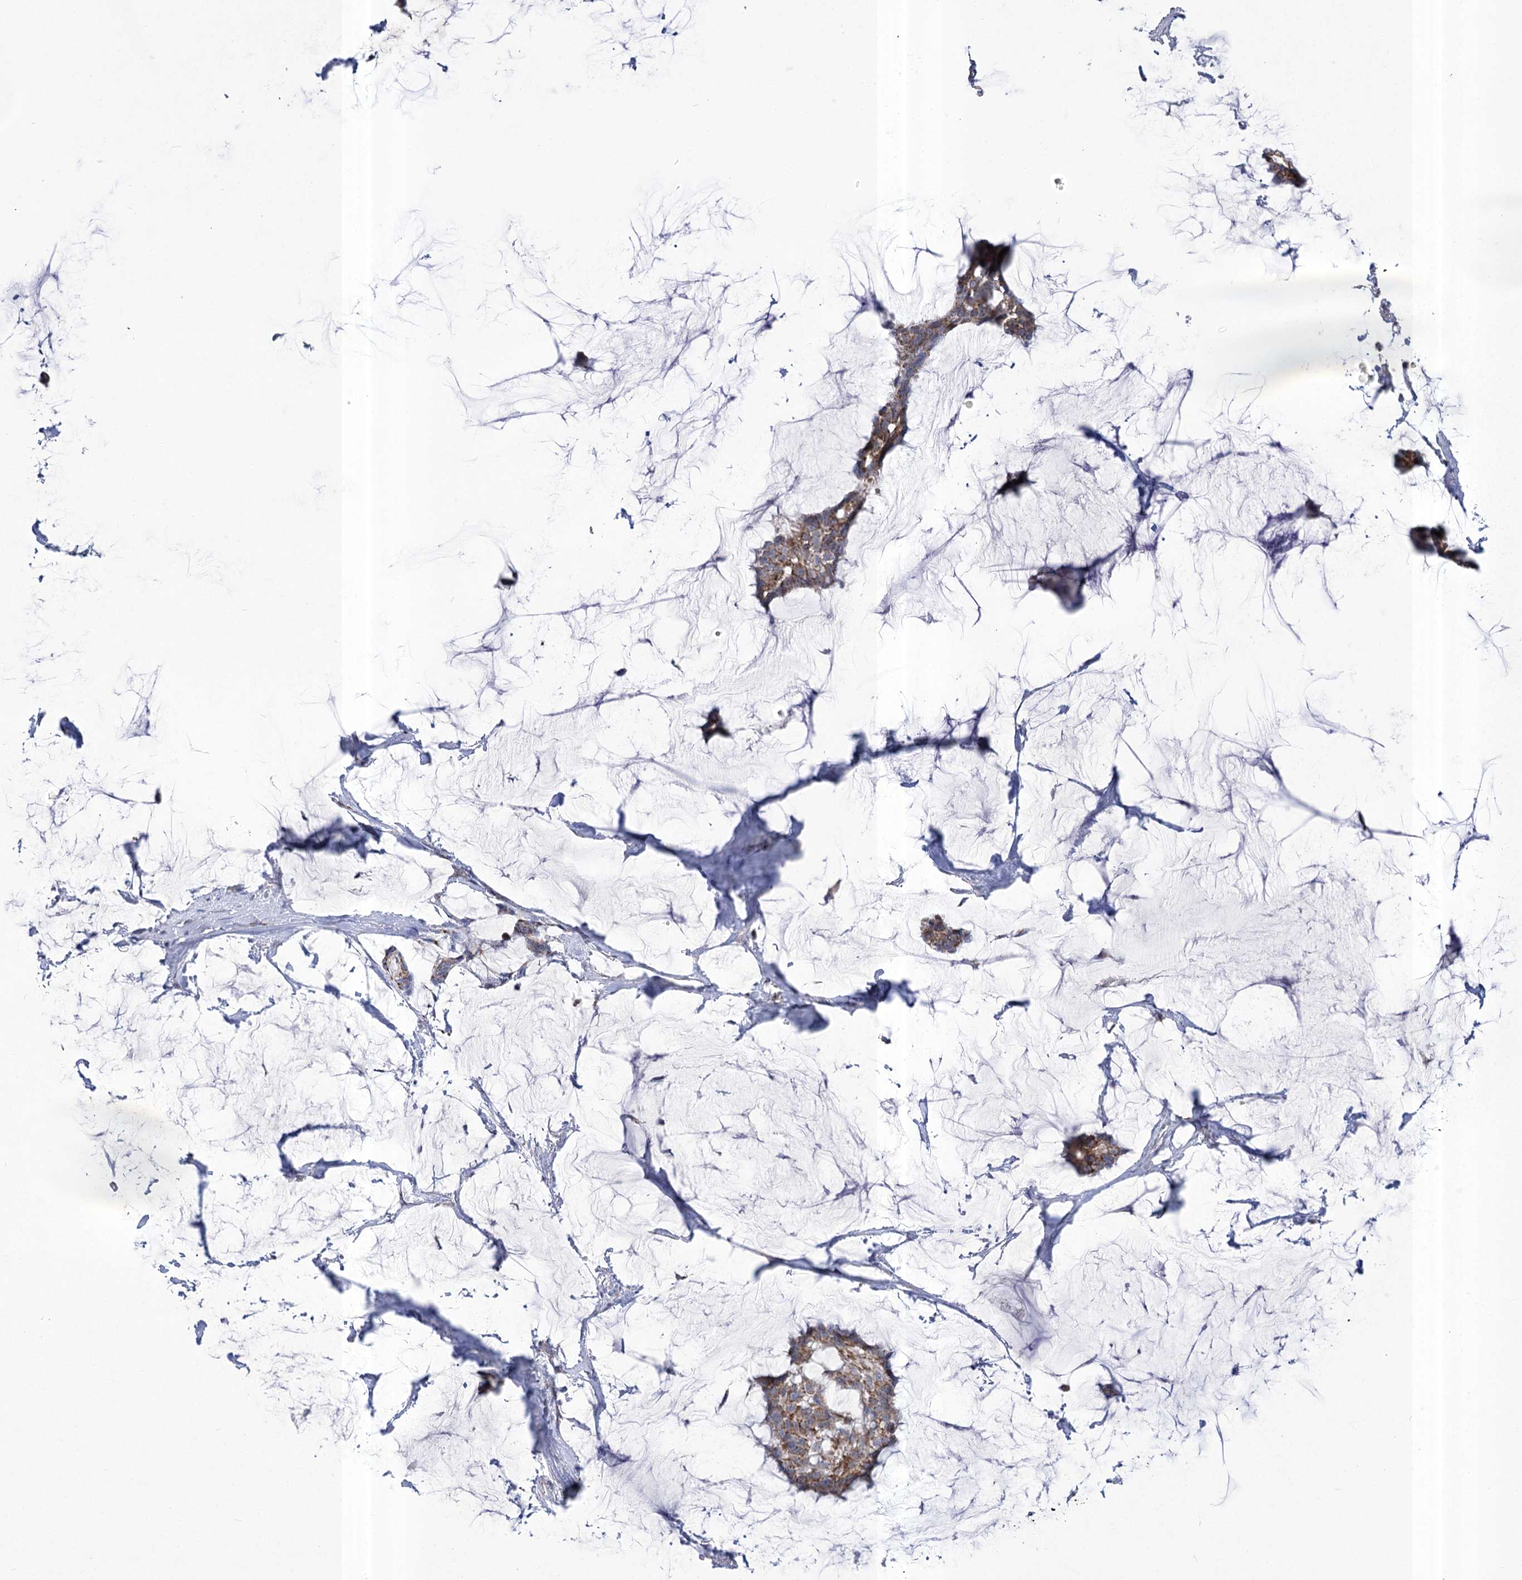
{"staining": {"intensity": "moderate", "quantity": ">75%", "location": "cytoplasmic/membranous"}, "tissue": "breast cancer", "cell_type": "Tumor cells", "image_type": "cancer", "snomed": [{"axis": "morphology", "description": "Duct carcinoma"}, {"axis": "topography", "description": "Breast"}], "caption": "Protein analysis of intraductal carcinoma (breast) tissue demonstrates moderate cytoplasmic/membranous expression in approximately >75% of tumor cells. (Stains: DAB (3,3'-diaminobenzidine) in brown, nuclei in blue, Microscopy: brightfield microscopy at high magnification).", "gene": "PDHB", "patient": {"sex": "female", "age": 93}}